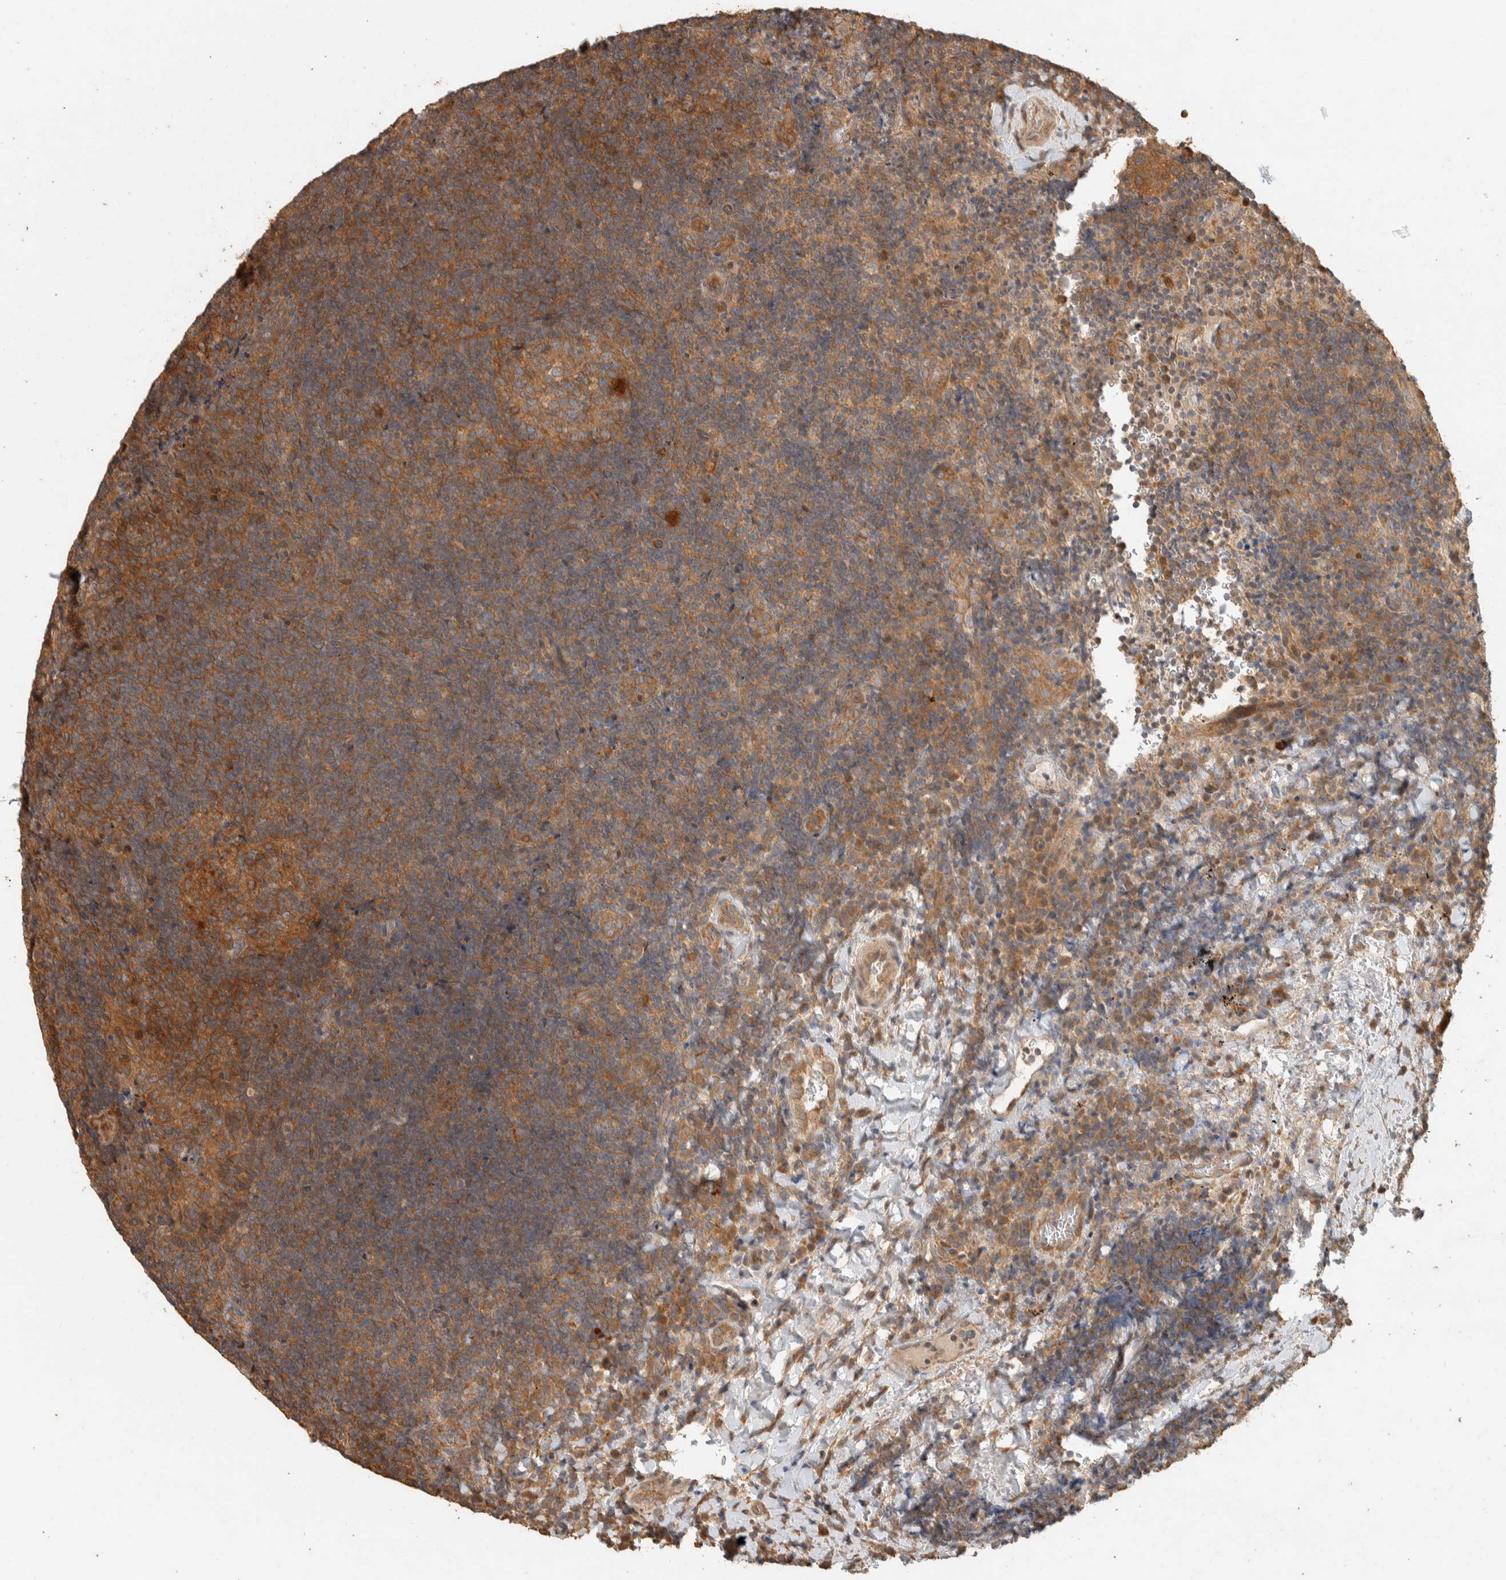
{"staining": {"intensity": "moderate", "quantity": ">75%", "location": "cytoplasmic/membranous"}, "tissue": "lymphoma", "cell_type": "Tumor cells", "image_type": "cancer", "snomed": [{"axis": "morphology", "description": "Malignant lymphoma, non-Hodgkin's type, High grade"}, {"axis": "topography", "description": "Tonsil"}], "caption": "Brown immunohistochemical staining in human lymphoma demonstrates moderate cytoplasmic/membranous expression in approximately >75% of tumor cells. (Stains: DAB in brown, nuclei in blue, Microscopy: brightfield microscopy at high magnification).", "gene": "EXOC7", "patient": {"sex": "female", "age": 36}}